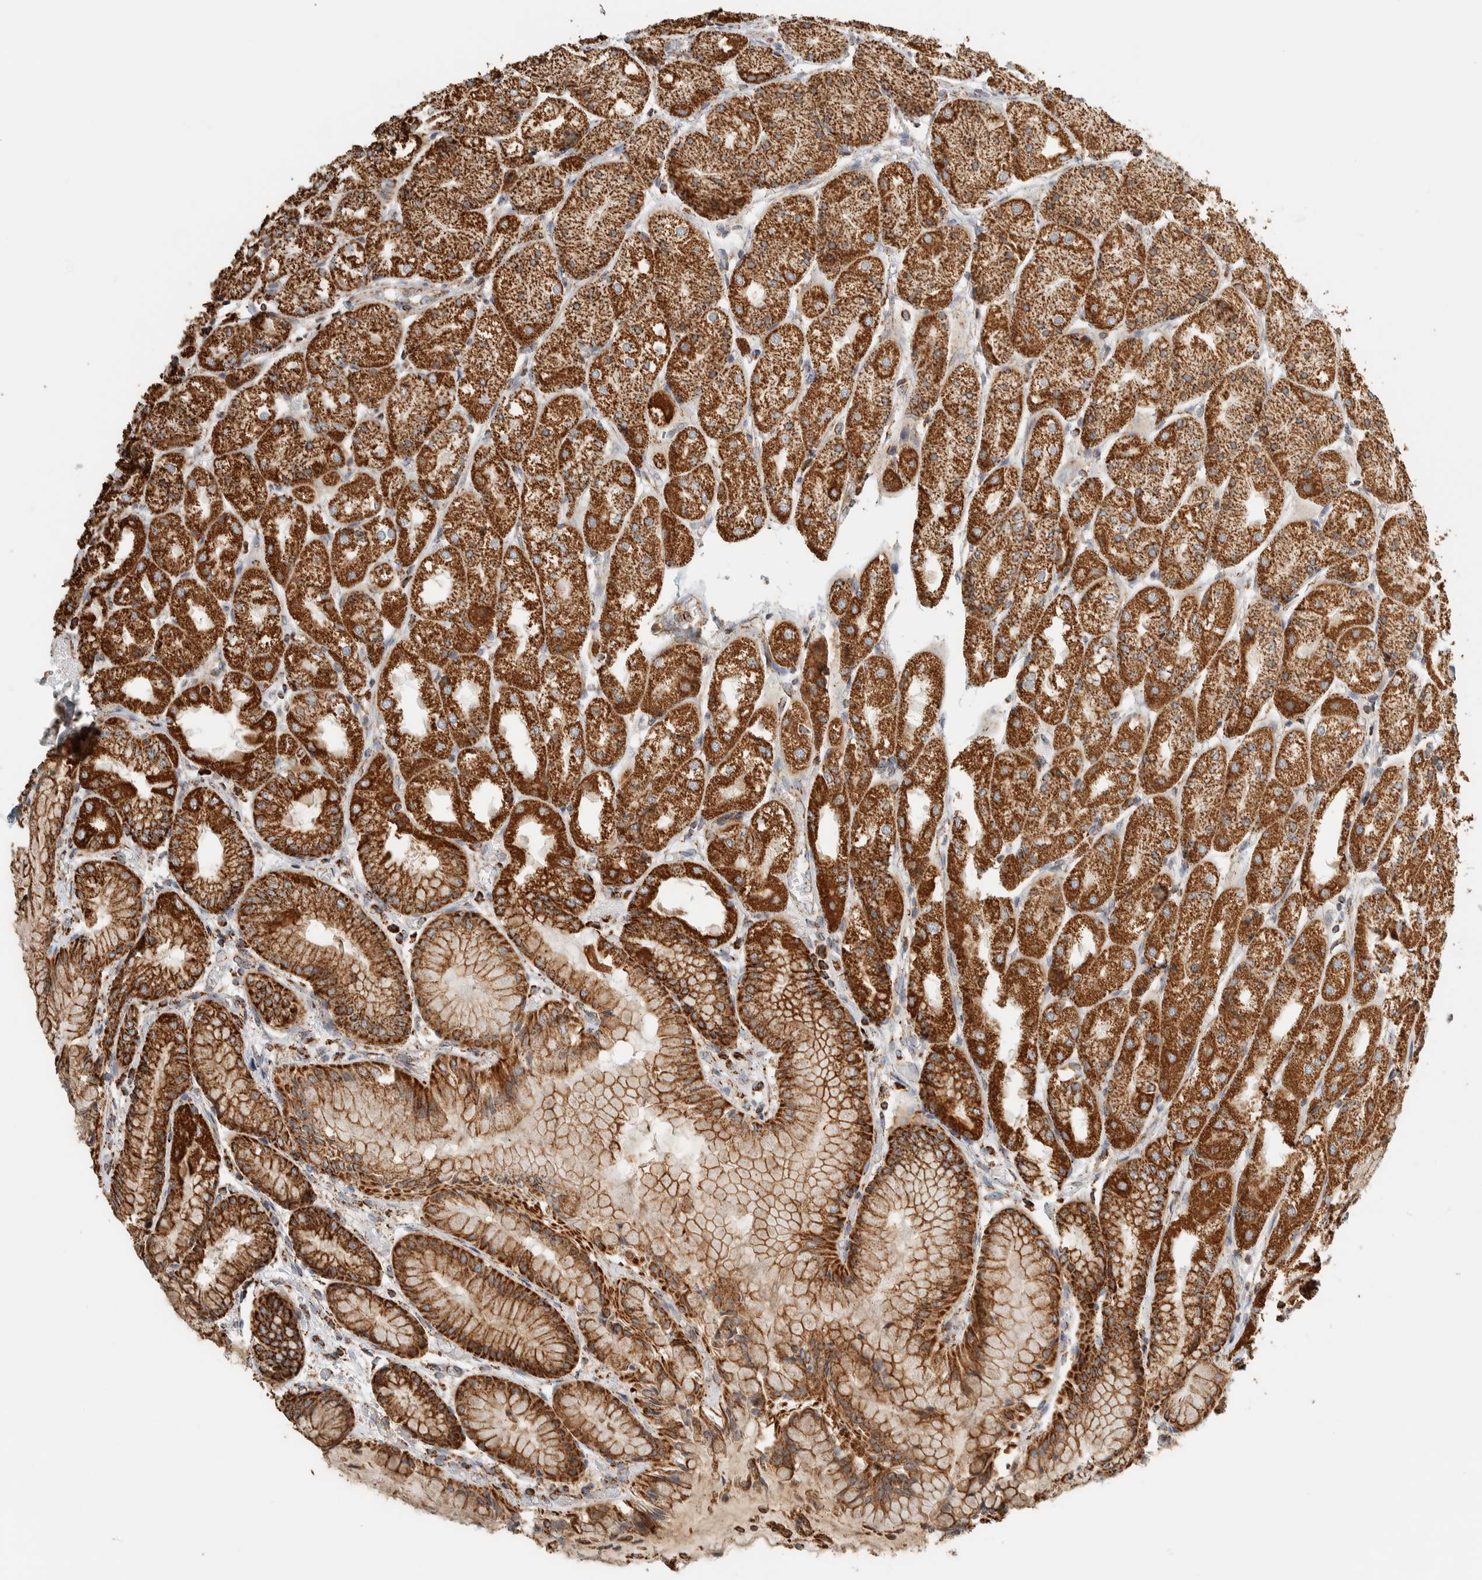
{"staining": {"intensity": "strong", "quantity": ">75%", "location": "cytoplasmic/membranous"}, "tissue": "stomach", "cell_type": "Glandular cells", "image_type": "normal", "snomed": [{"axis": "morphology", "description": "Normal tissue, NOS"}, {"axis": "topography", "description": "Stomach, upper"}], "caption": "A micrograph showing strong cytoplasmic/membranous staining in approximately >75% of glandular cells in unremarkable stomach, as visualized by brown immunohistochemical staining.", "gene": "ZNF454", "patient": {"sex": "male", "age": 72}}